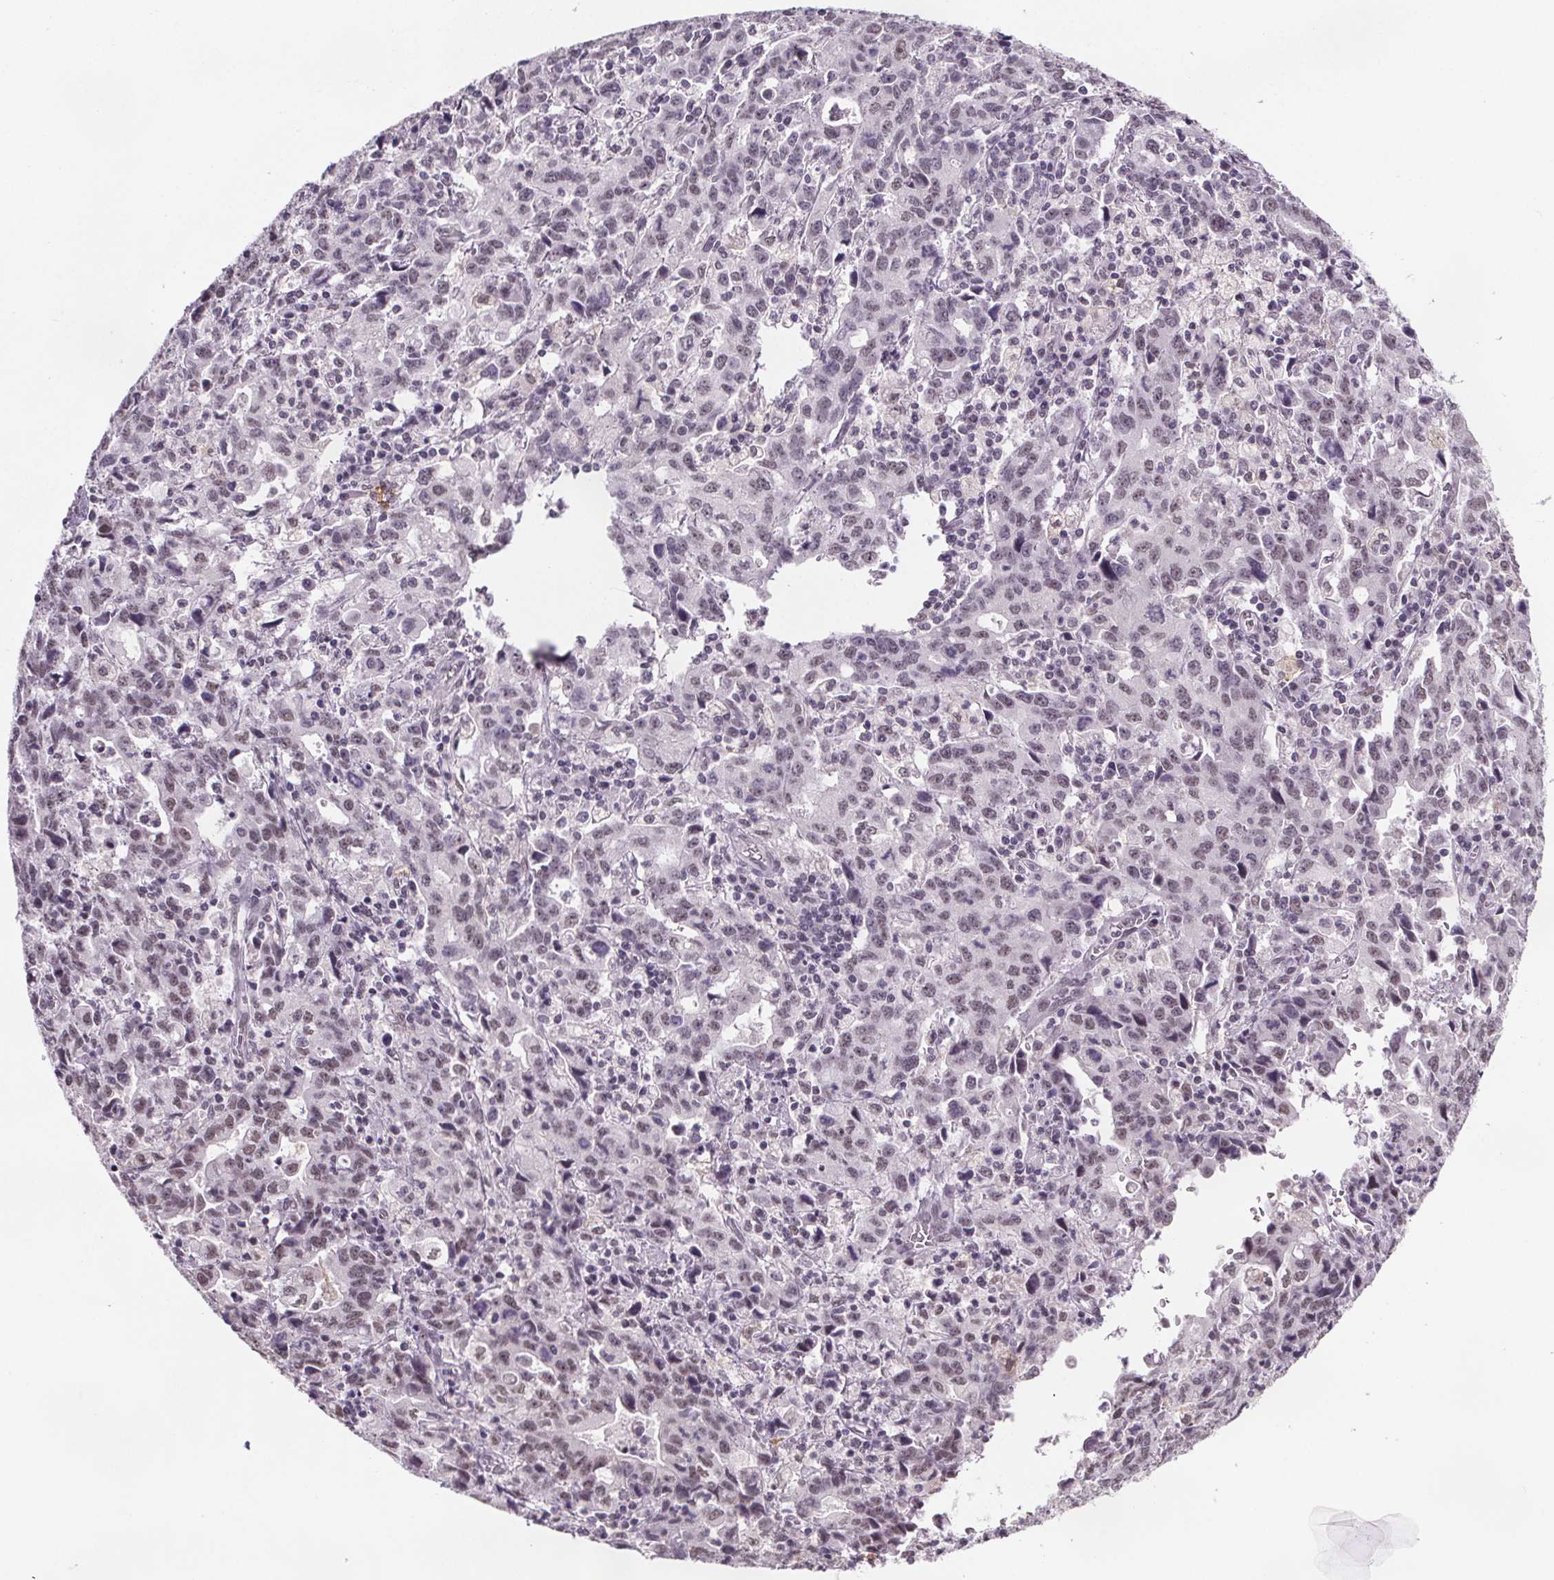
{"staining": {"intensity": "weak", "quantity": "25%-75%", "location": "nuclear"}, "tissue": "stomach cancer", "cell_type": "Tumor cells", "image_type": "cancer", "snomed": [{"axis": "morphology", "description": "Adenocarcinoma, NOS"}, {"axis": "topography", "description": "Stomach, upper"}], "caption": "Immunohistochemical staining of human adenocarcinoma (stomach) displays low levels of weak nuclear positivity in about 25%-75% of tumor cells.", "gene": "ZNF572", "patient": {"sex": "male", "age": 85}}